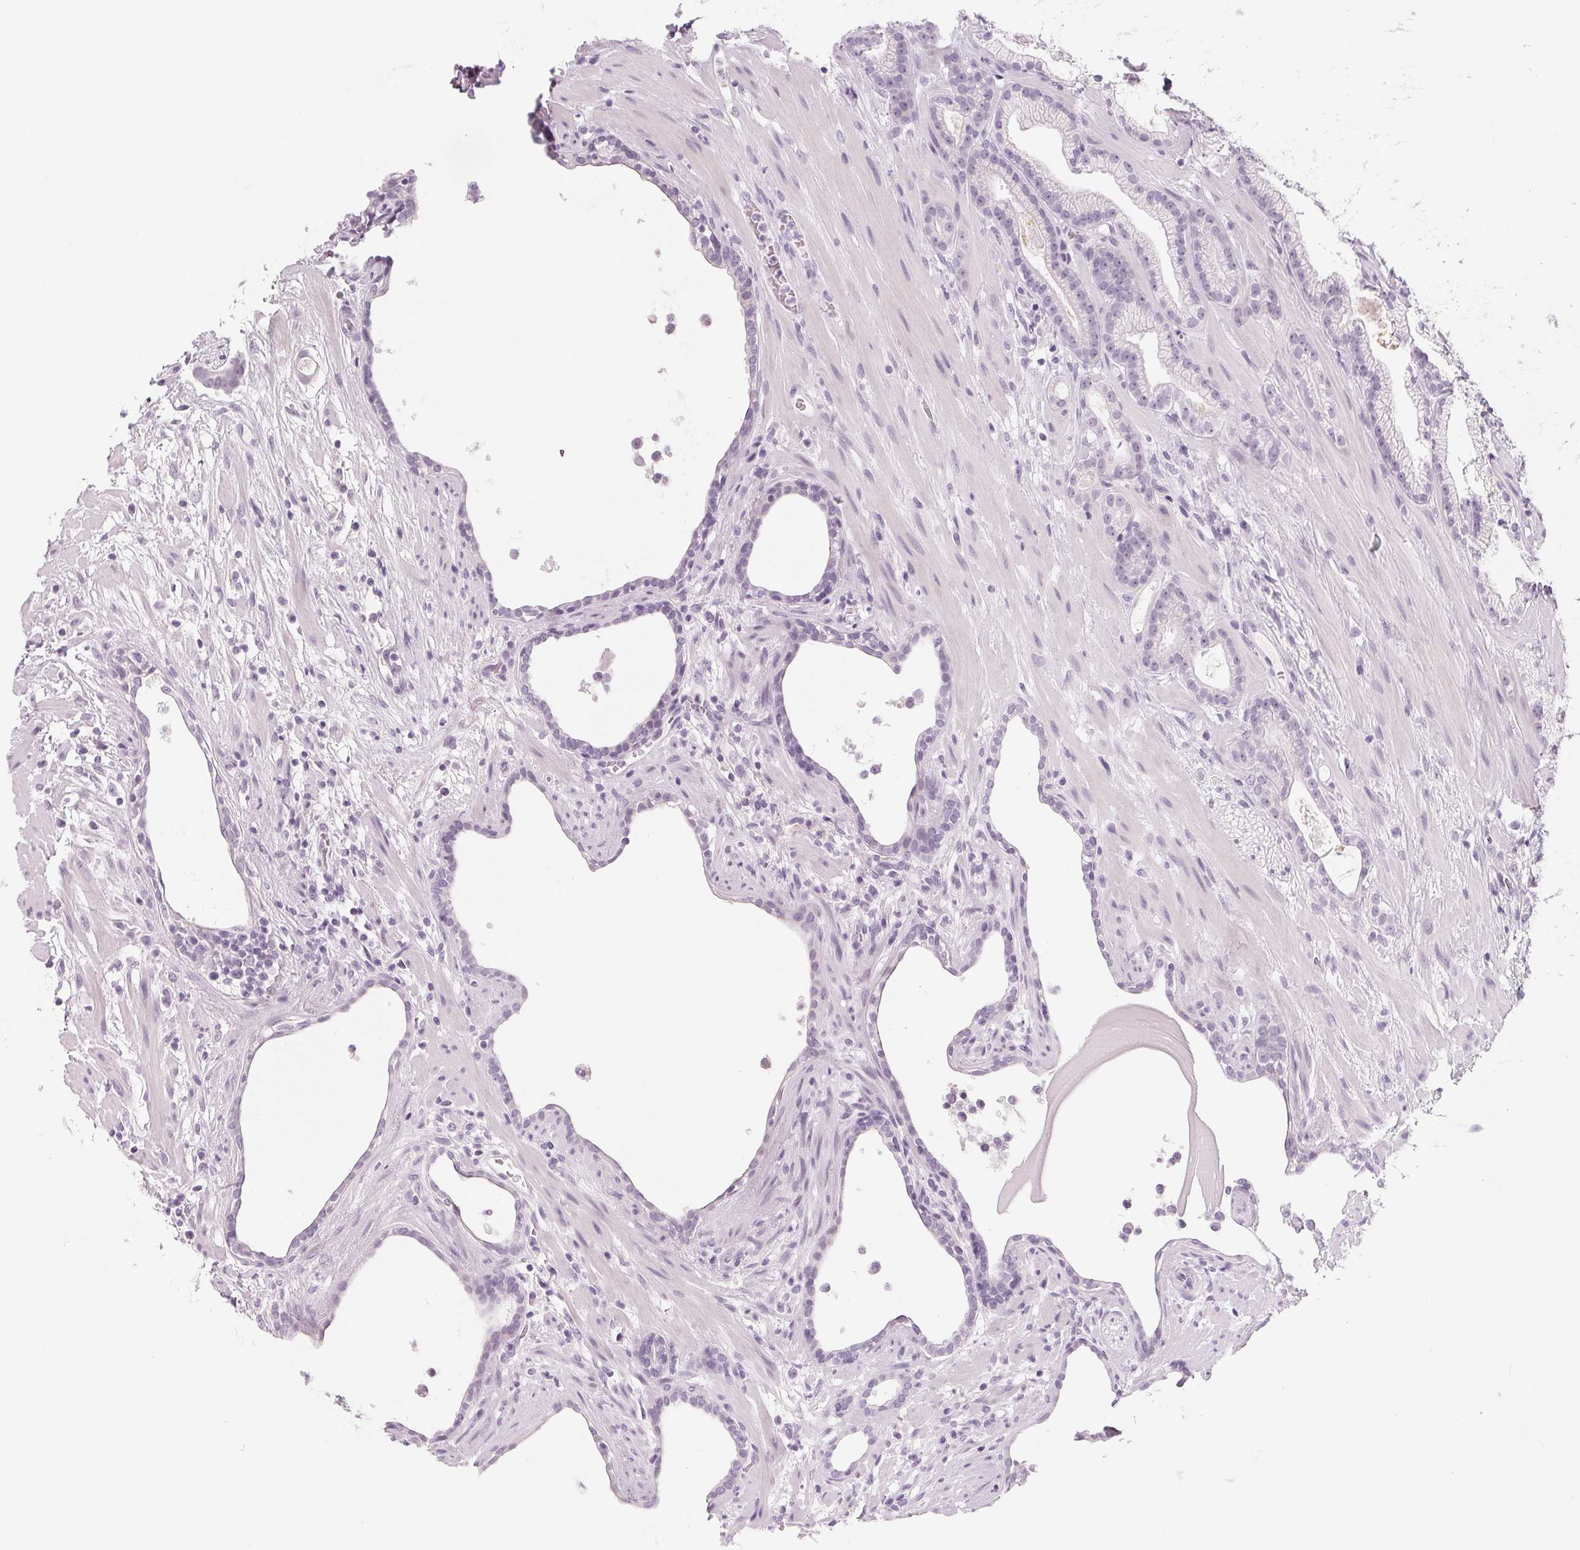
{"staining": {"intensity": "negative", "quantity": "none", "location": "none"}, "tissue": "prostate cancer", "cell_type": "Tumor cells", "image_type": "cancer", "snomed": [{"axis": "morphology", "description": "Adenocarcinoma, Low grade"}, {"axis": "topography", "description": "Prostate"}], "caption": "An immunohistochemistry (IHC) image of prostate cancer (low-grade adenocarcinoma) is shown. There is no staining in tumor cells of prostate cancer (low-grade adenocarcinoma).", "gene": "SH3GL2", "patient": {"sex": "male", "age": 57}}